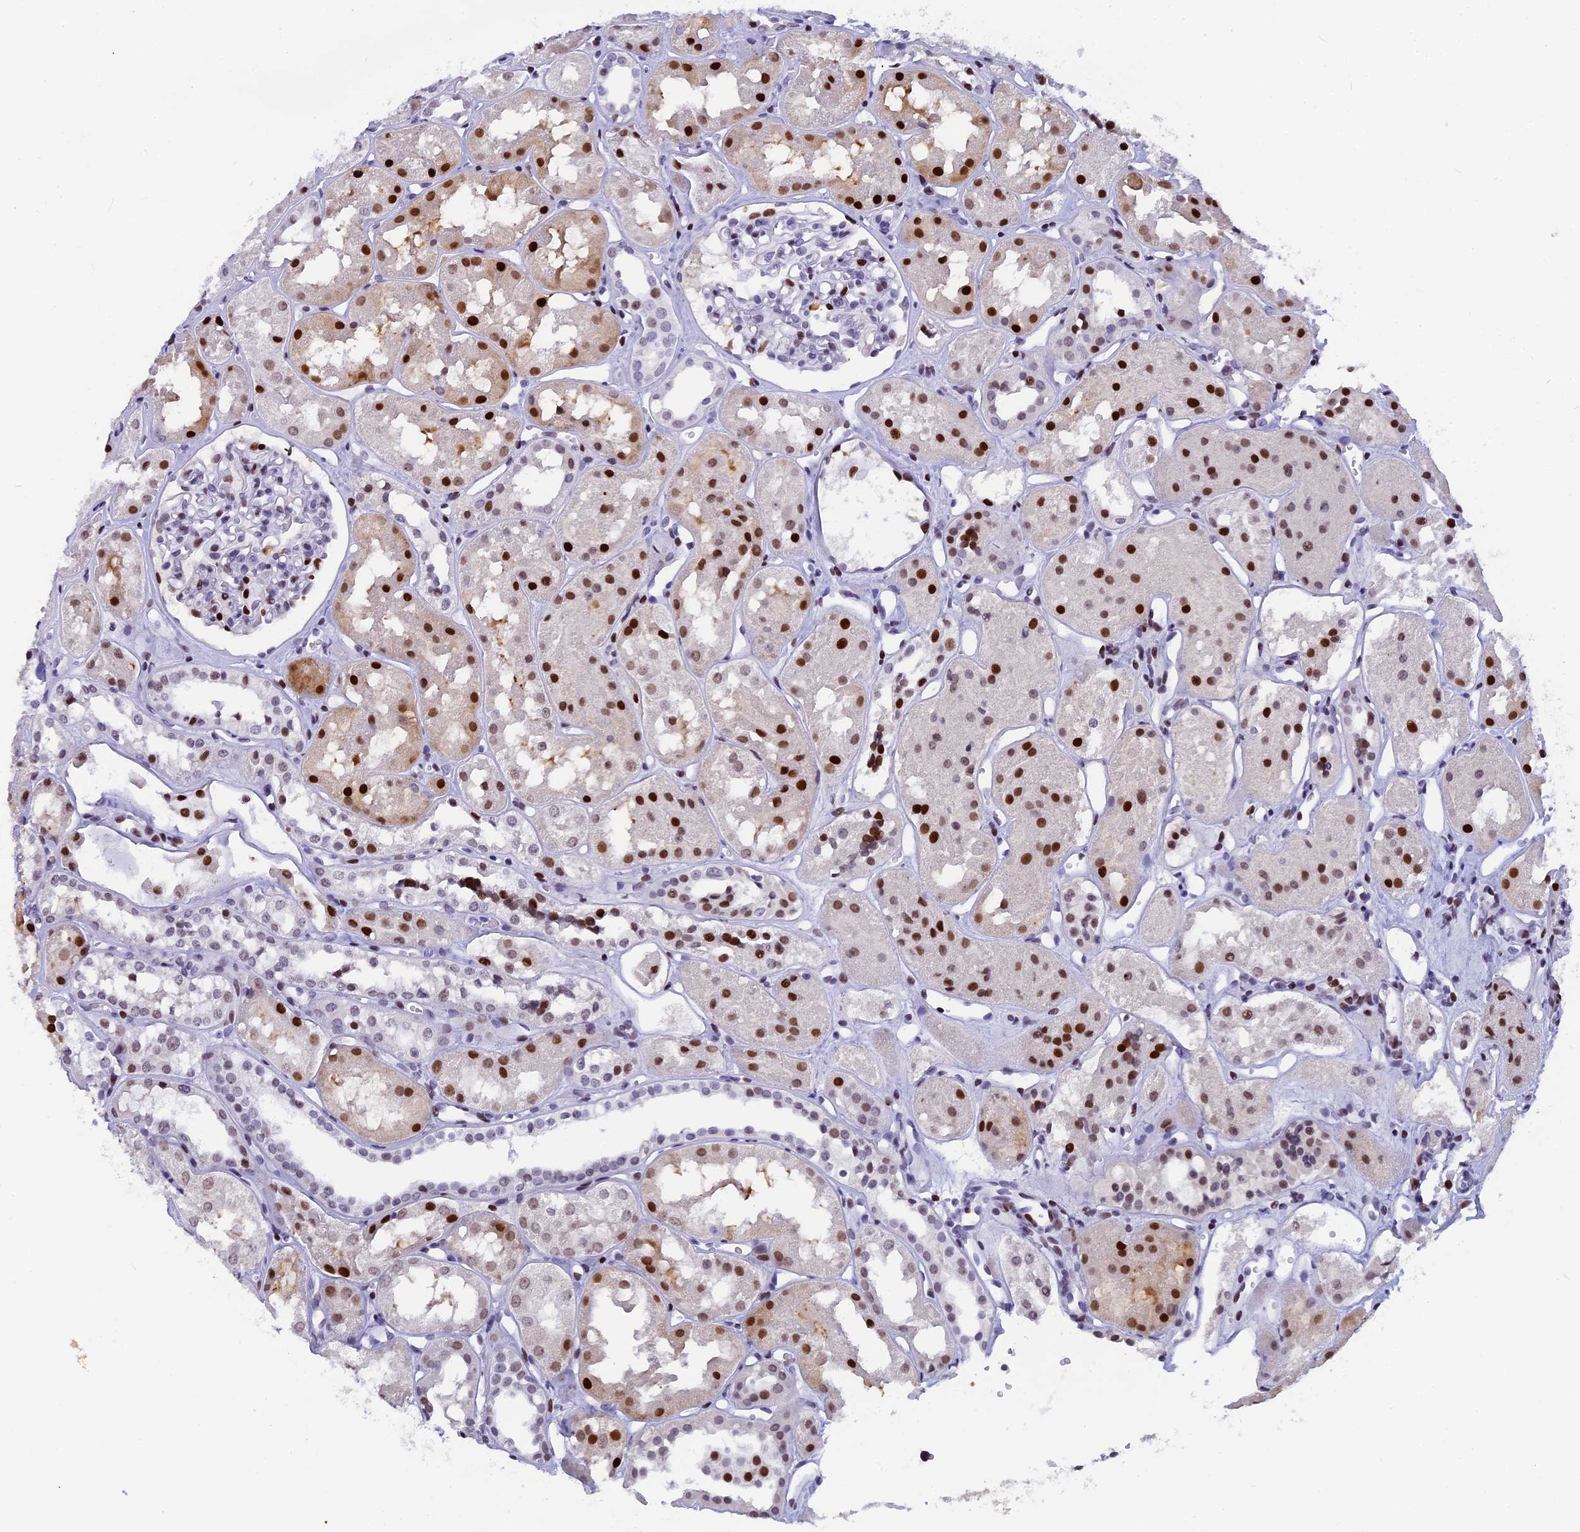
{"staining": {"intensity": "strong", "quantity": "<25%", "location": "nuclear"}, "tissue": "kidney", "cell_type": "Cells in glomeruli", "image_type": "normal", "snomed": [{"axis": "morphology", "description": "Normal tissue, NOS"}, {"axis": "topography", "description": "Kidney"}], "caption": "A micrograph showing strong nuclear expression in about <25% of cells in glomeruli in unremarkable kidney, as visualized by brown immunohistochemical staining.", "gene": "NSA2", "patient": {"sex": "male", "age": 16}}